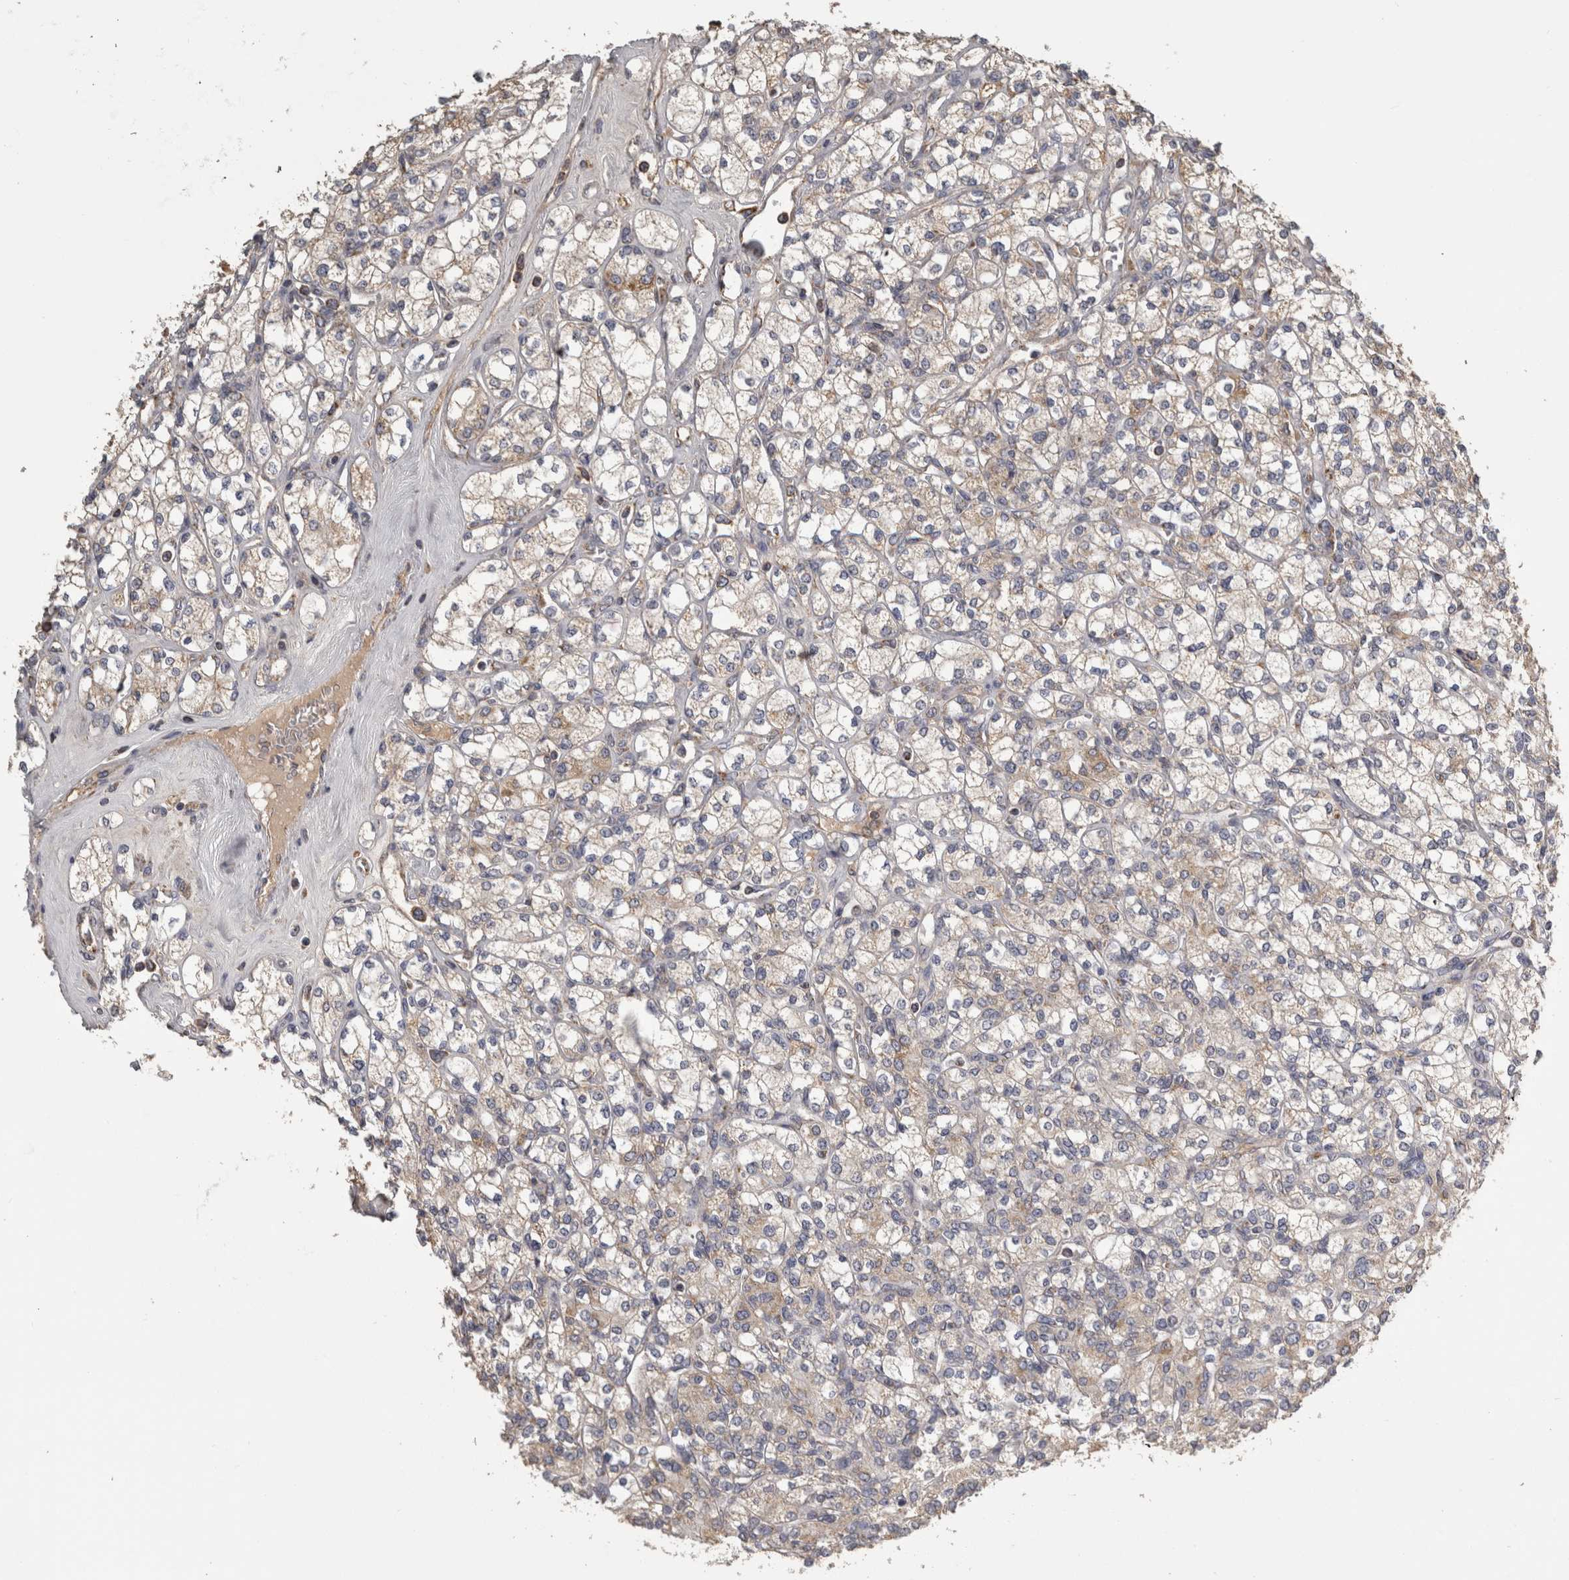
{"staining": {"intensity": "weak", "quantity": ">75%", "location": "cytoplasmic/membranous"}, "tissue": "renal cancer", "cell_type": "Tumor cells", "image_type": "cancer", "snomed": [{"axis": "morphology", "description": "Adenocarcinoma, NOS"}, {"axis": "topography", "description": "Kidney"}], "caption": "This is an image of immunohistochemistry staining of adenocarcinoma (renal), which shows weak positivity in the cytoplasmic/membranous of tumor cells.", "gene": "FRK", "patient": {"sex": "male", "age": 77}}